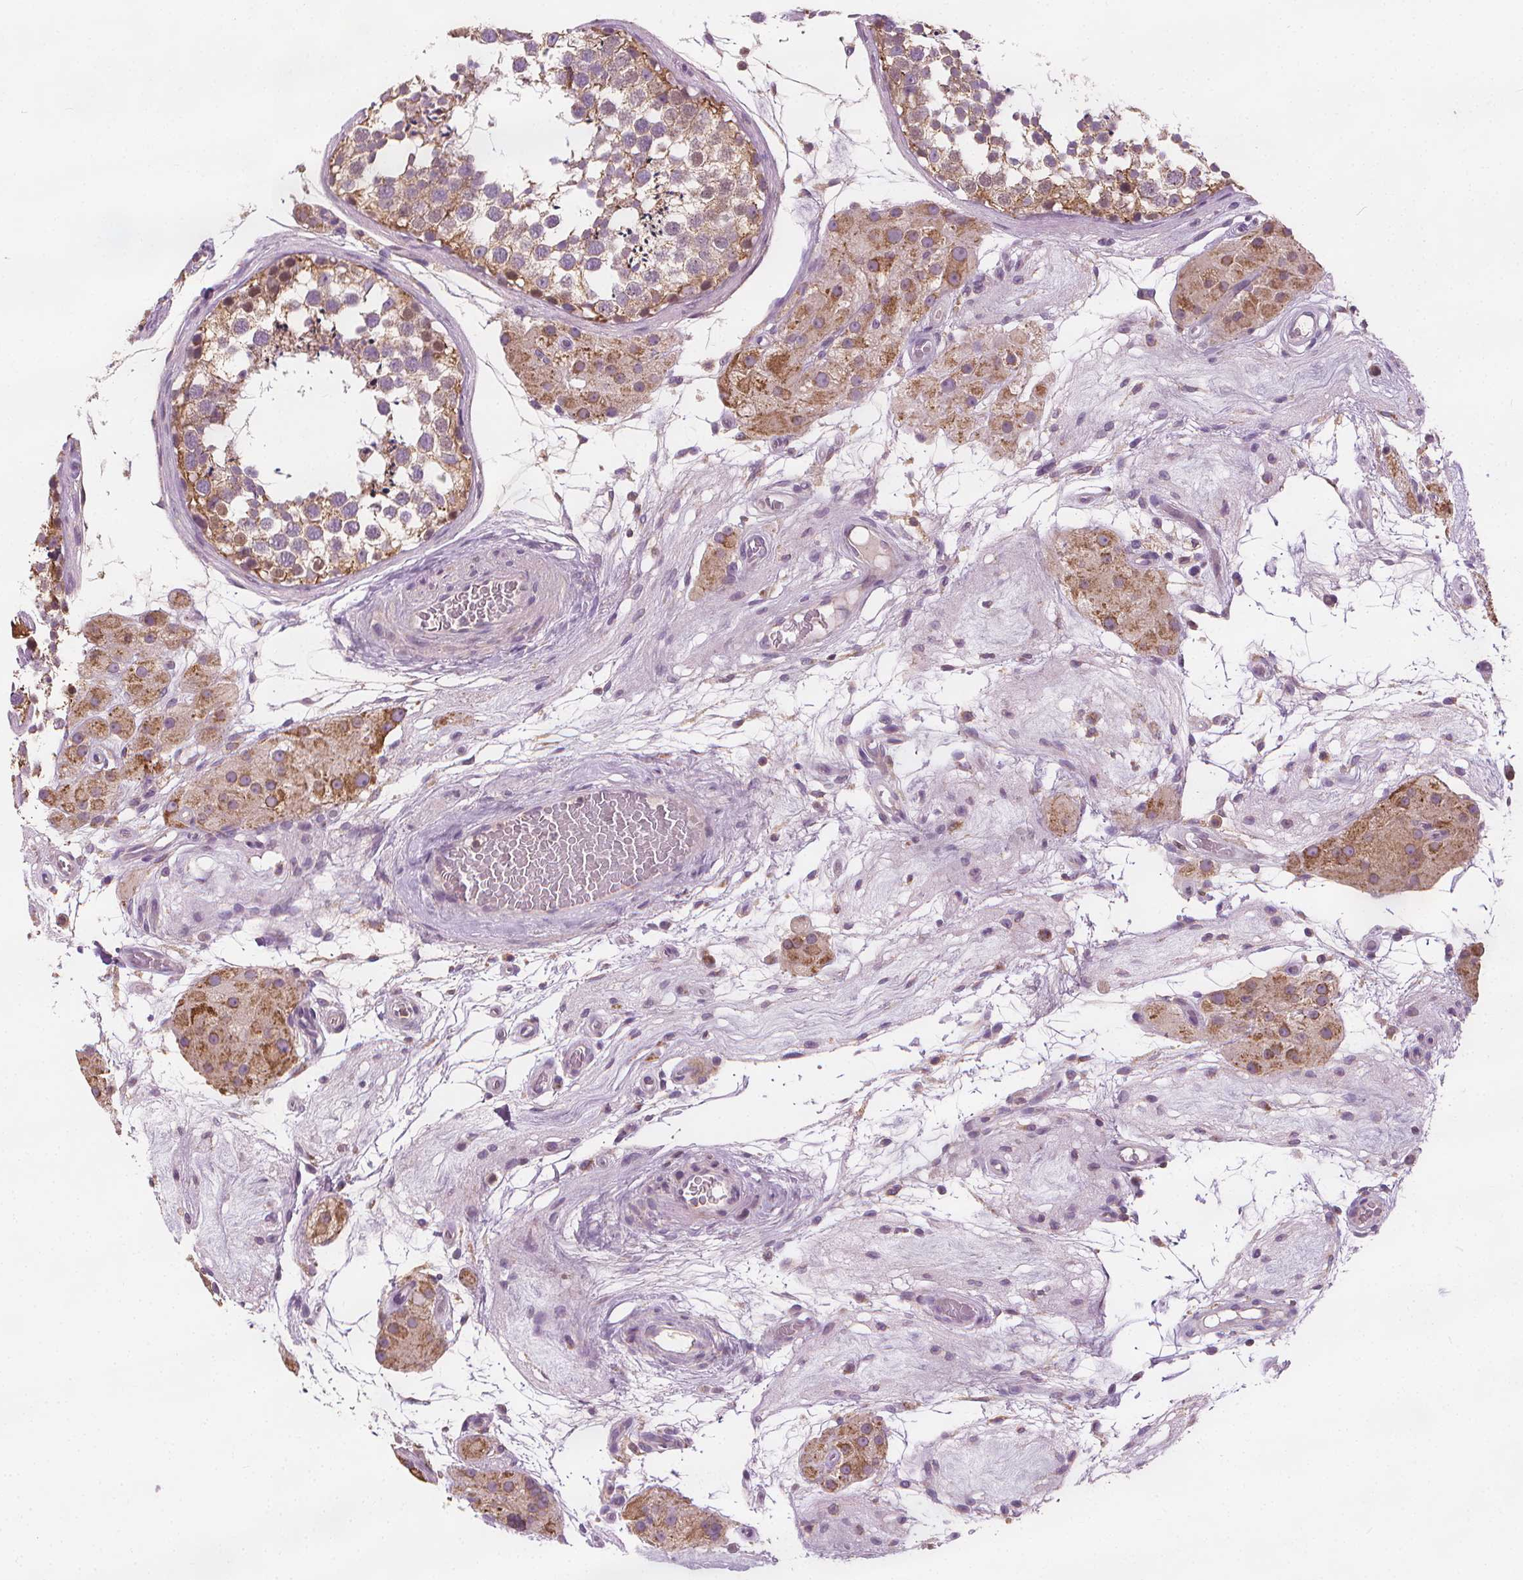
{"staining": {"intensity": "moderate", "quantity": ">75%", "location": "cytoplasmic/membranous"}, "tissue": "testis", "cell_type": "Cells in seminiferous ducts", "image_type": "normal", "snomed": [{"axis": "morphology", "description": "Normal tissue, NOS"}, {"axis": "morphology", "description": "Seminoma, NOS"}, {"axis": "topography", "description": "Testis"}], "caption": "Immunohistochemical staining of unremarkable testis displays >75% levels of moderate cytoplasmic/membranous protein staining in about >75% of cells in seminiferous ducts.", "gene": "RAB20", "patient": {"sex": "male", "age": 65}}